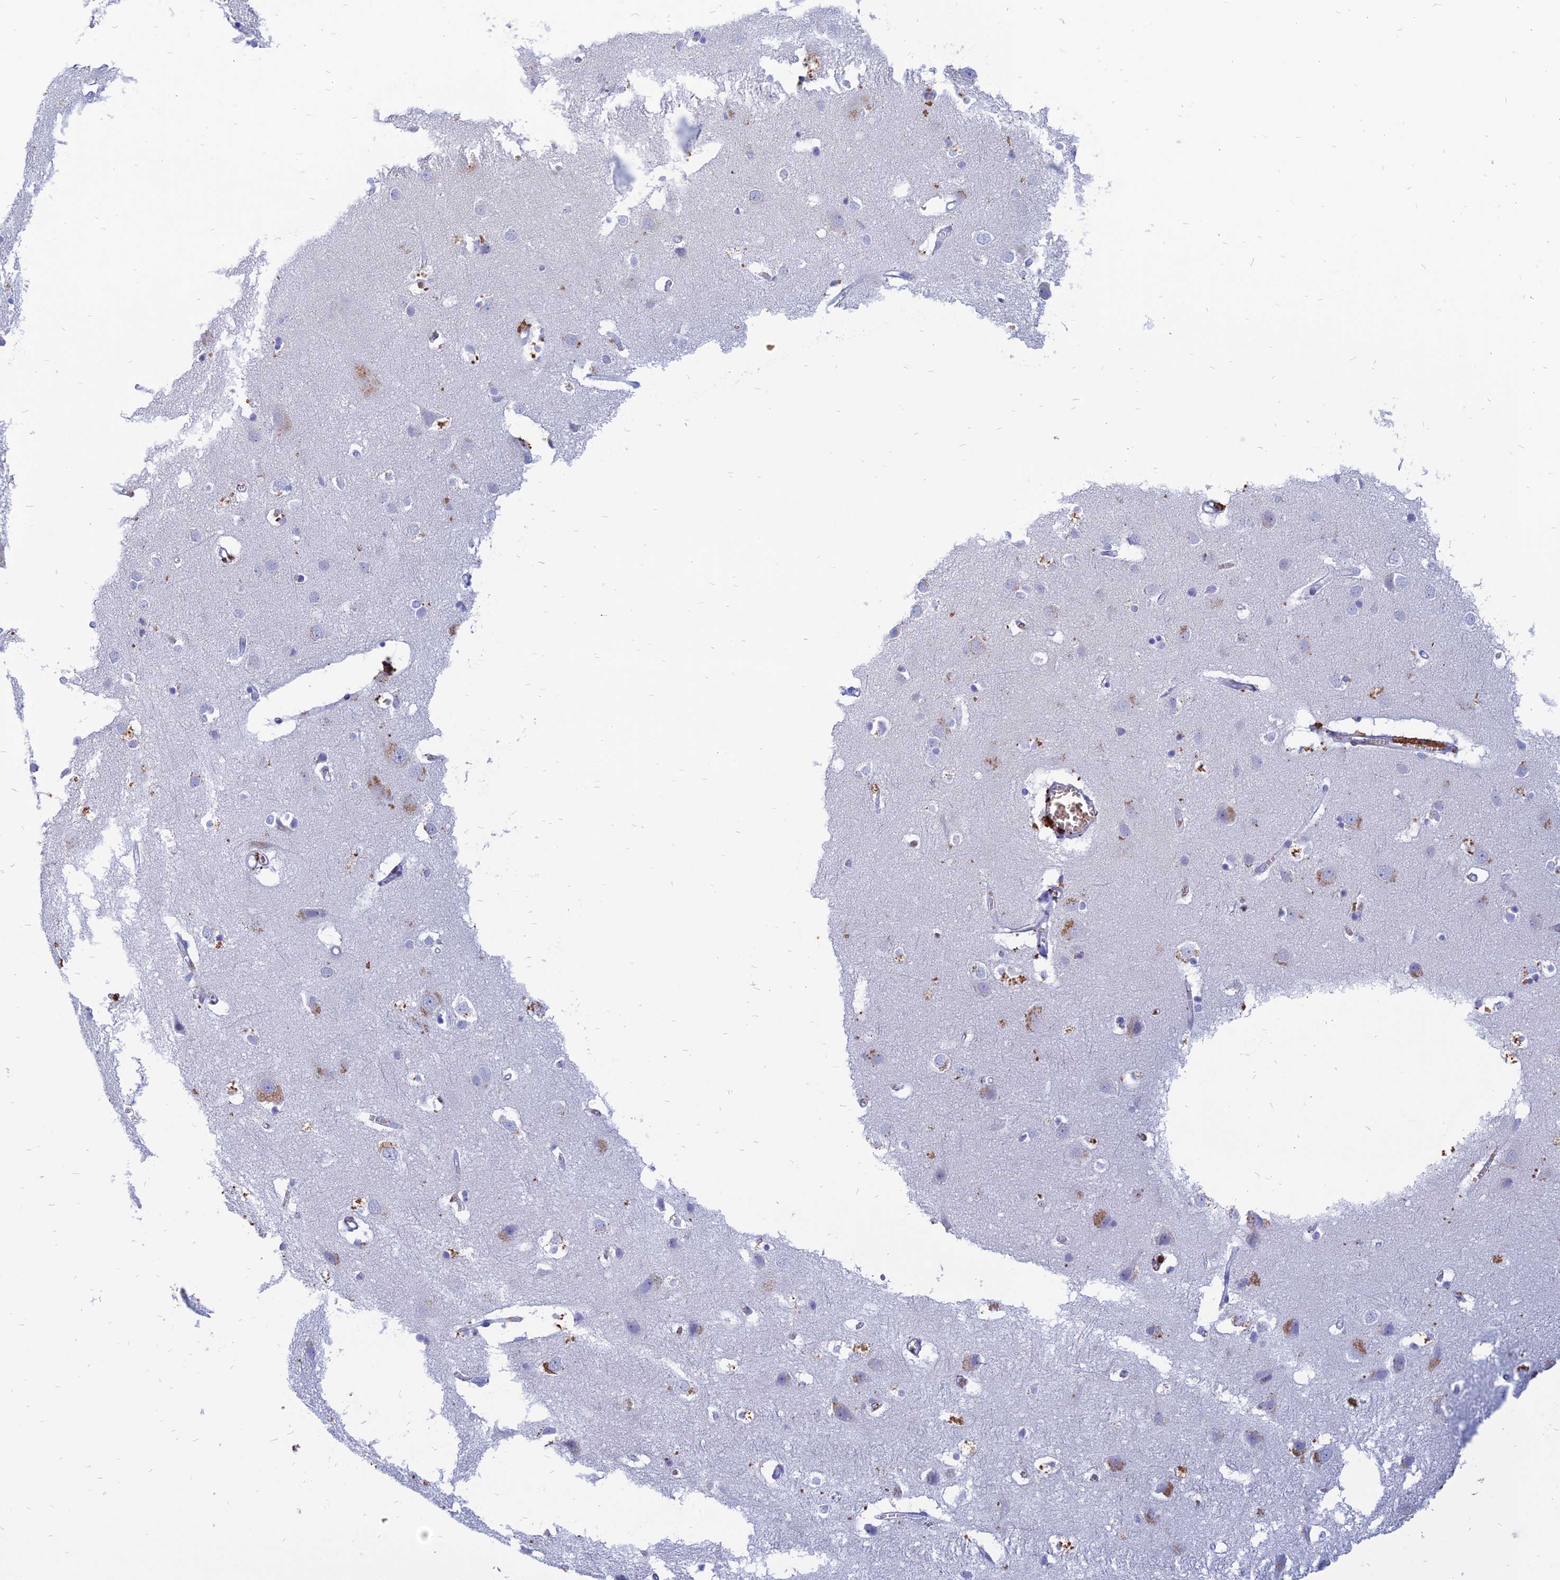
{"staining": {"intensity": "negative", "quantity": "none", "location": "none"}, "tissue": "cerebral cortex", "cell_type": "Endothelial cells", "image_type": "normal", "snomed": [{"axis": "morphology", "description": "Normal tissue, NOS"}, {"axis": "topography", "description": "Cerebral cortex"}], "caption": "Micrograph shows no protein staining in endothelial cells of benign cerebral cortex. (DAB immunohistochemistry (IHC), high magnification).", "gene": "HHAT", "patient": {"sex": "male", "age": 54}}